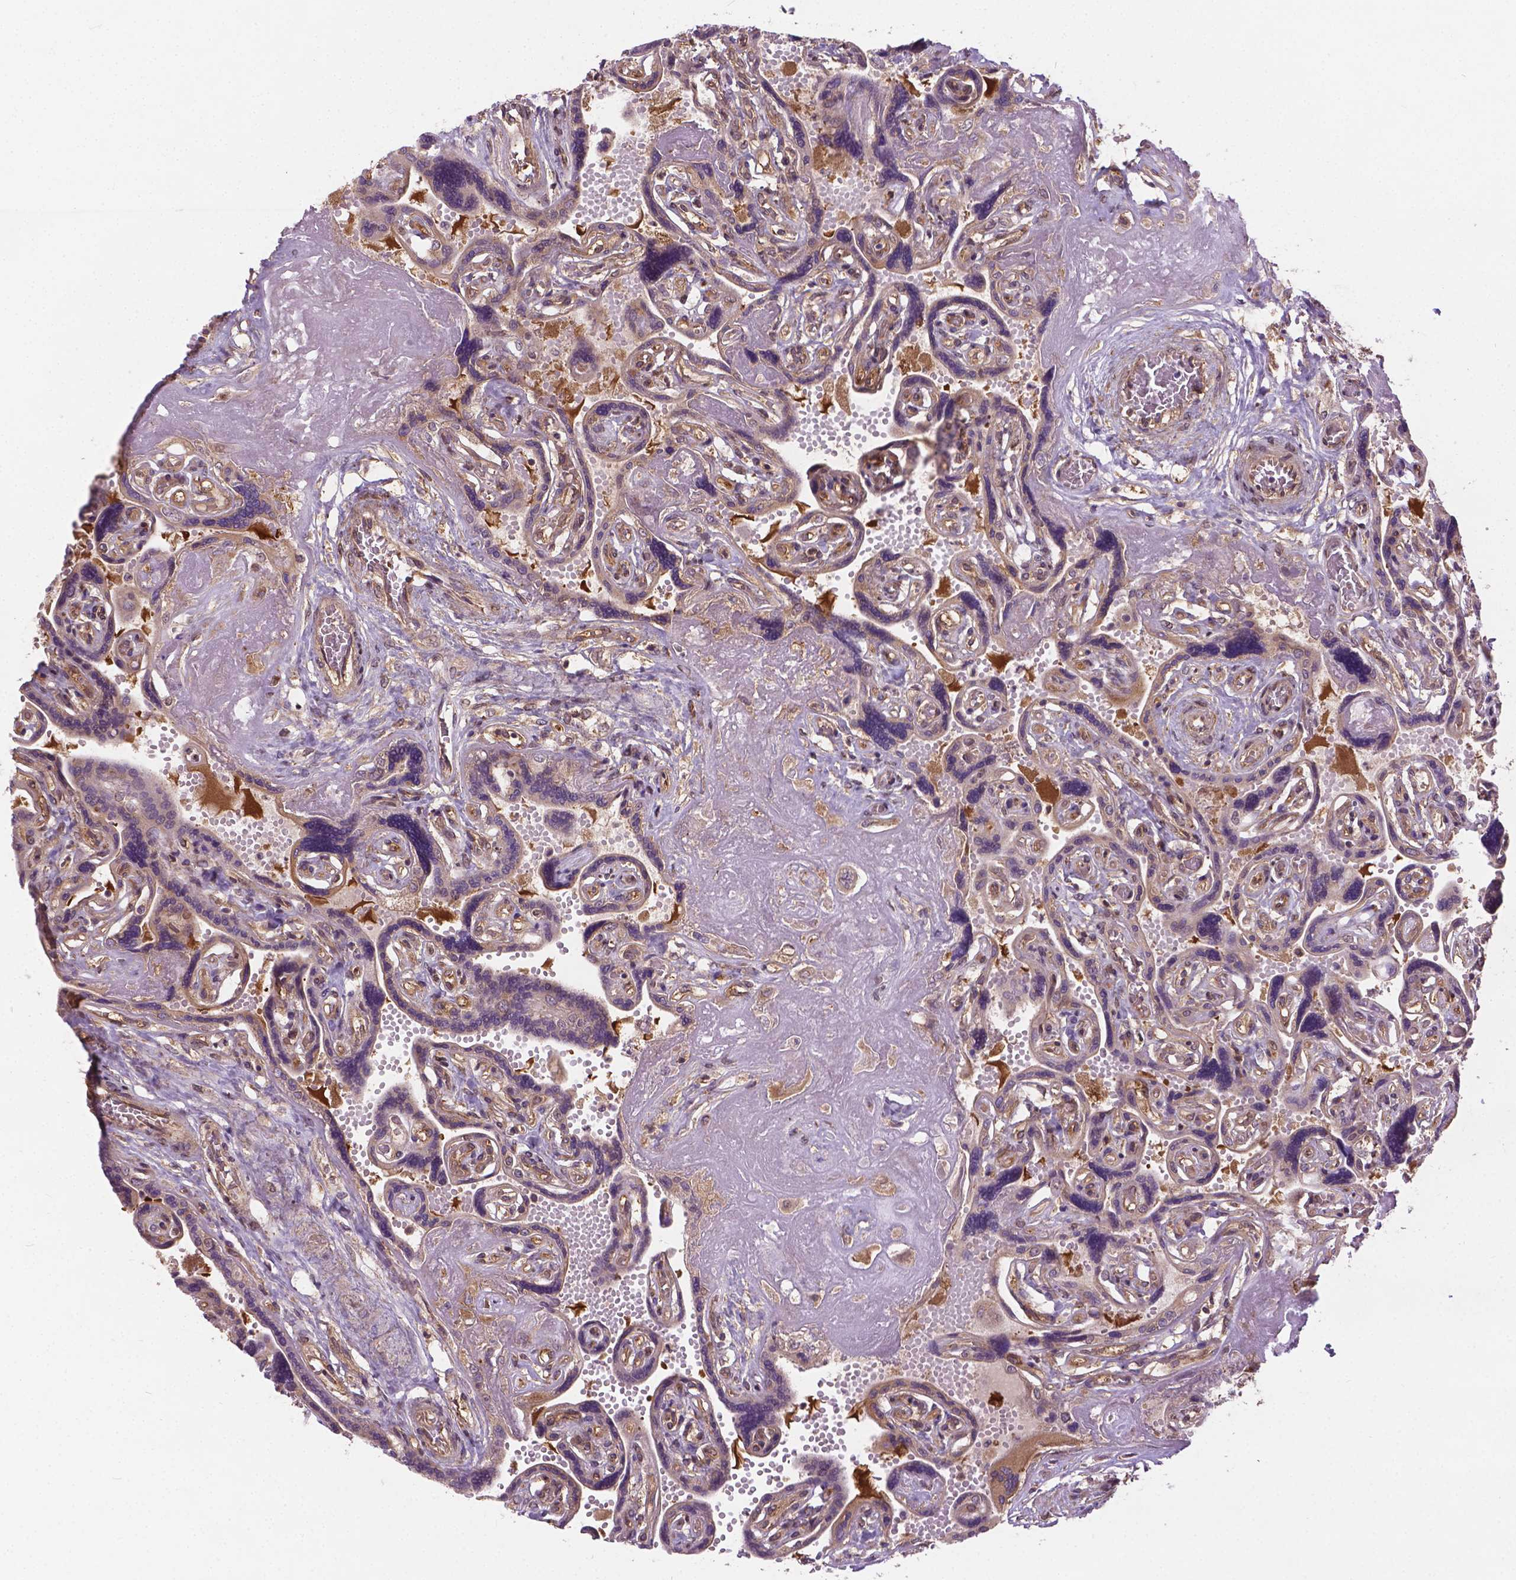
{"staining": {"intensity": "moderate", "quantity": ">75%", "location": "cytoplasmic/membranous"}, "tissue": "placenta", "cell_type": "Decidual cells", "image_type": "normal", "snomed": [{"axis": "morphology", "description": "Normal tissue, NOS"}, {"axis": "topography", "description": "Placenta"}], "caption": "Immunohistochemistry (IHC) (DAB) staining of normal human placenta demonstrates moderate cytoplasmic/membranous protein staining in approximately >75% of decidual cells. (DAB (3,3'-diaminobenzidine) = brown stain, brightfield microscopy at high magnification).", "gene": "MZT1", "patient": {"sex": "female", "age": 32}}